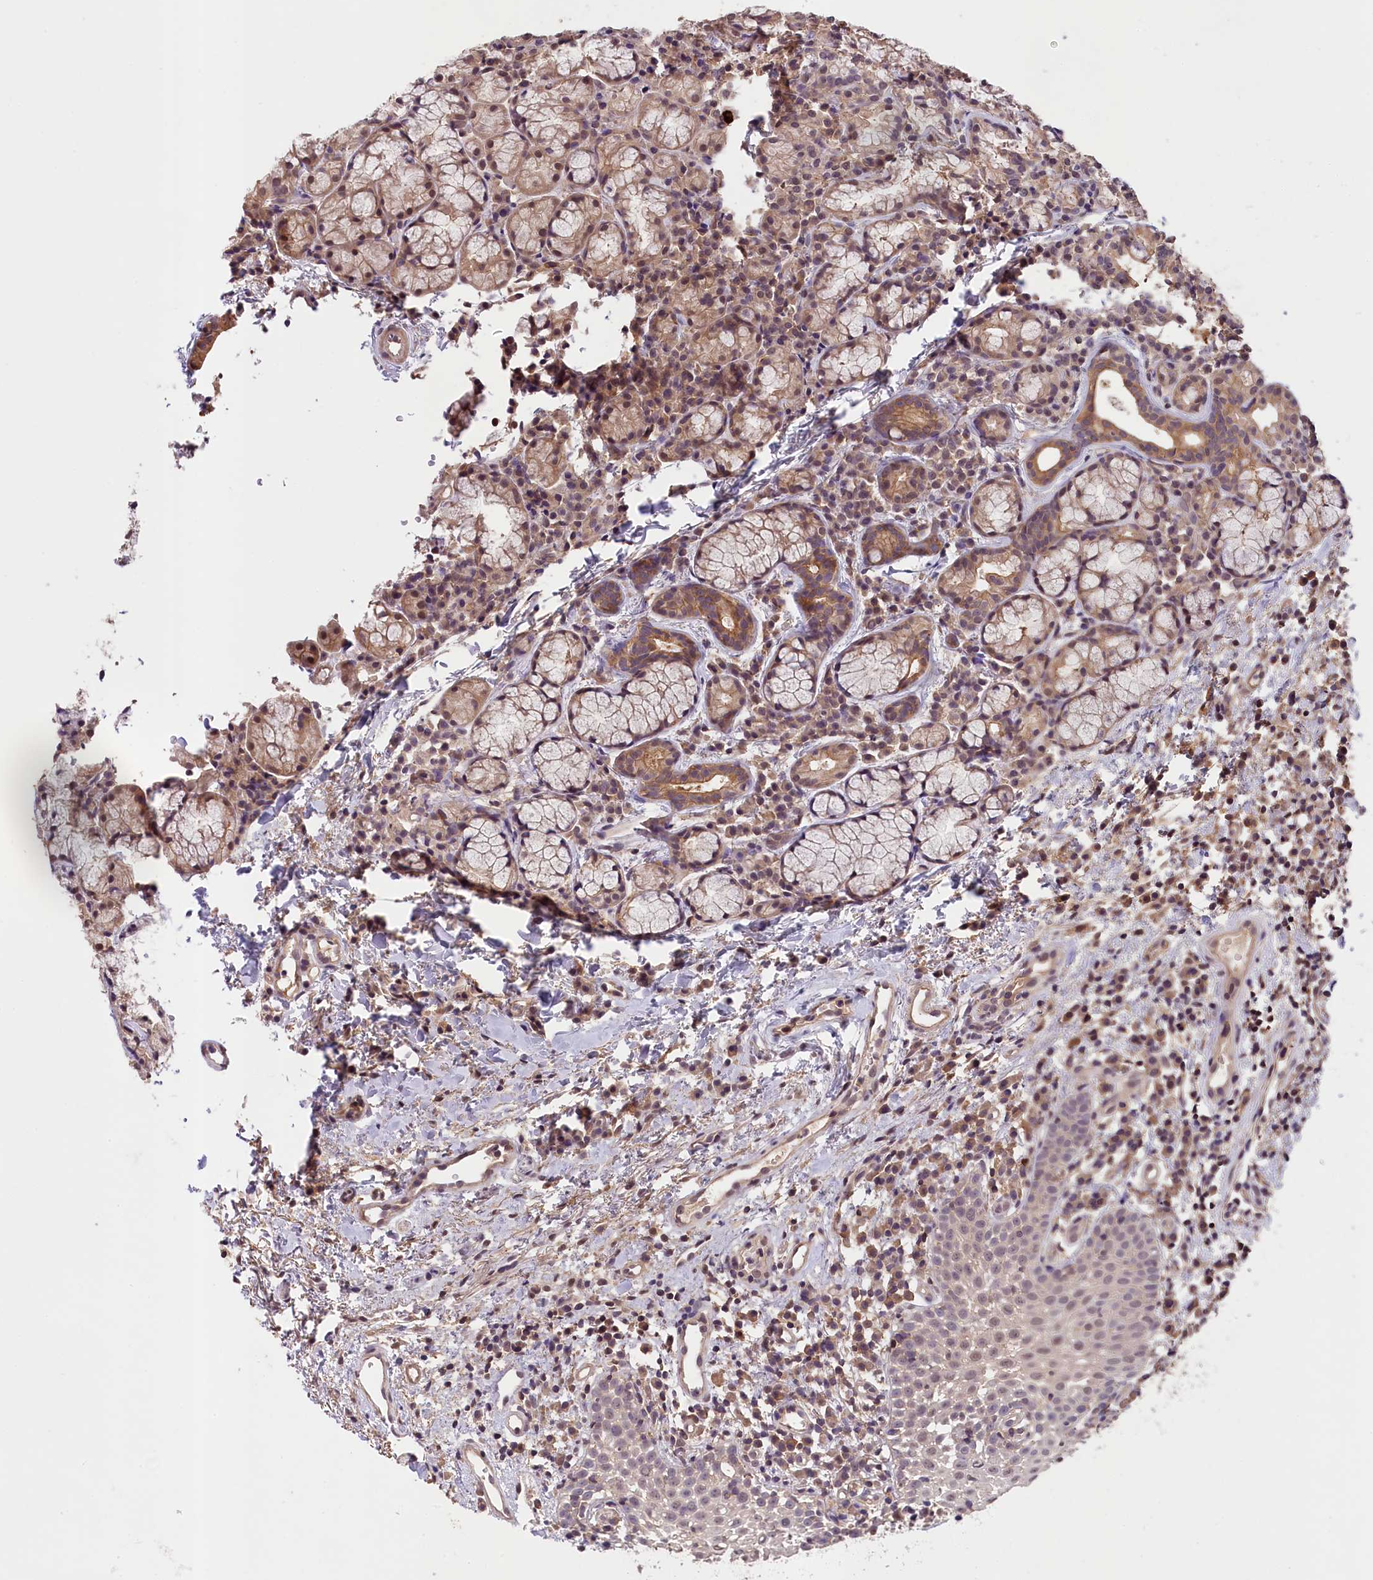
{"staining": {"intensity": "moderate", "quantity": "<25%", "location": "nuclear"}, "tissue": "oral mucosa", "cell_type": "Squamous epithelial cells", "image_type": "normal", "snomed": [{"axis": "morphology", "description": "Normal tissue, NOS"}, {"axis": "topography", "description": "Oral tissue"}], "caption": "Moderate nuclear expression is identified in approximately <25% of squamous epithelial cells in unremarkable oral mucosa.", "gene": "SKIDA1", "patient": {"sex": "male", "age": 60}}